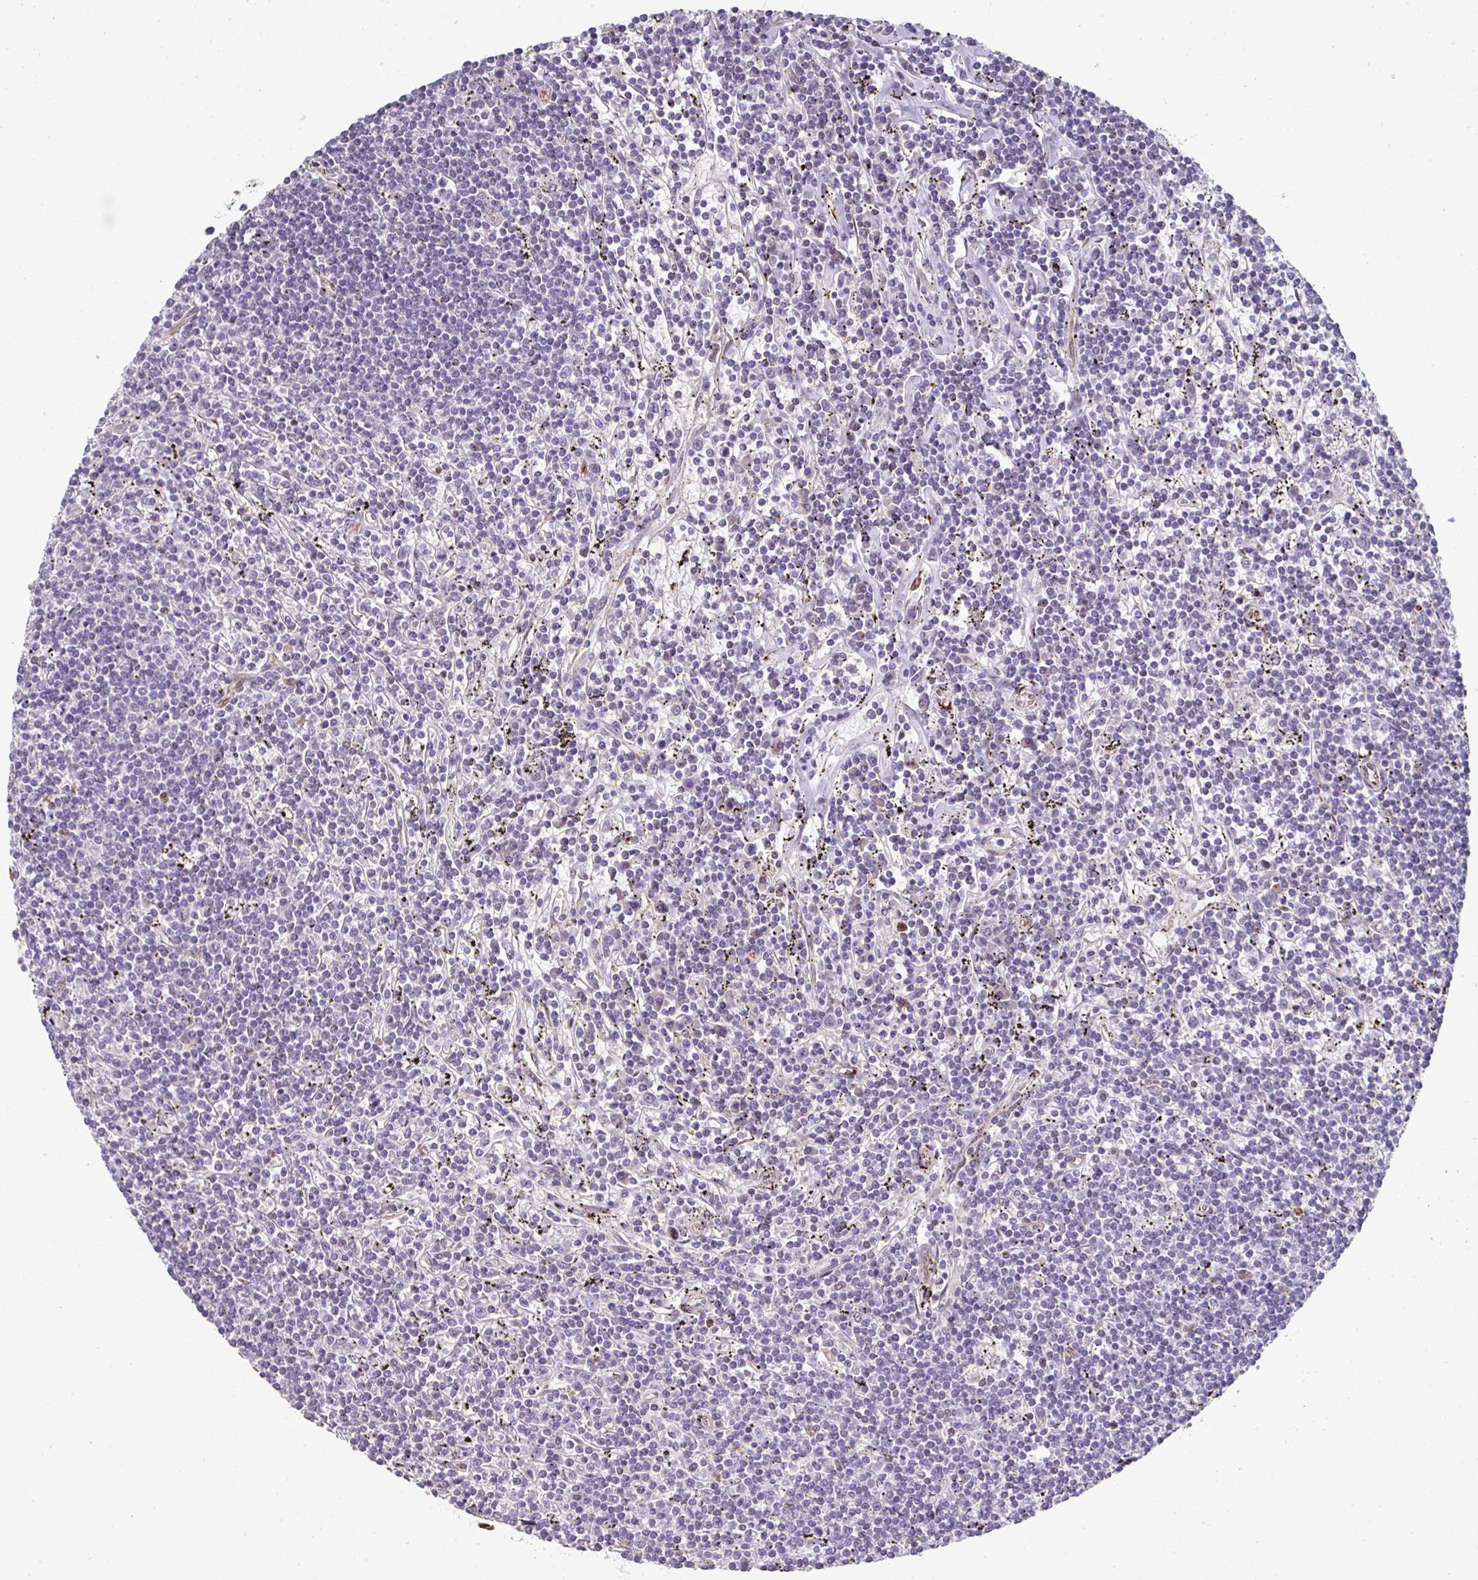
{"staining": {"intensity": "negative", "quantity": "none", "location": "none"}, "tissue": "lymphoma", "cell_type": "Tumor cells", "image_type": "cancer", "snomed": [{"axis": "morphology", "description": "Malignant lymphoma, non-Hodgkin's type, Low grade"}, {"axis": "topography", "description": "Spleen"}], "caption": "Lymphoma was stained to show a protein in brown. There is no significant positivity in tumor cells.", "gene": "BEND5", "patient": {"sex": "male", "age": 76}}